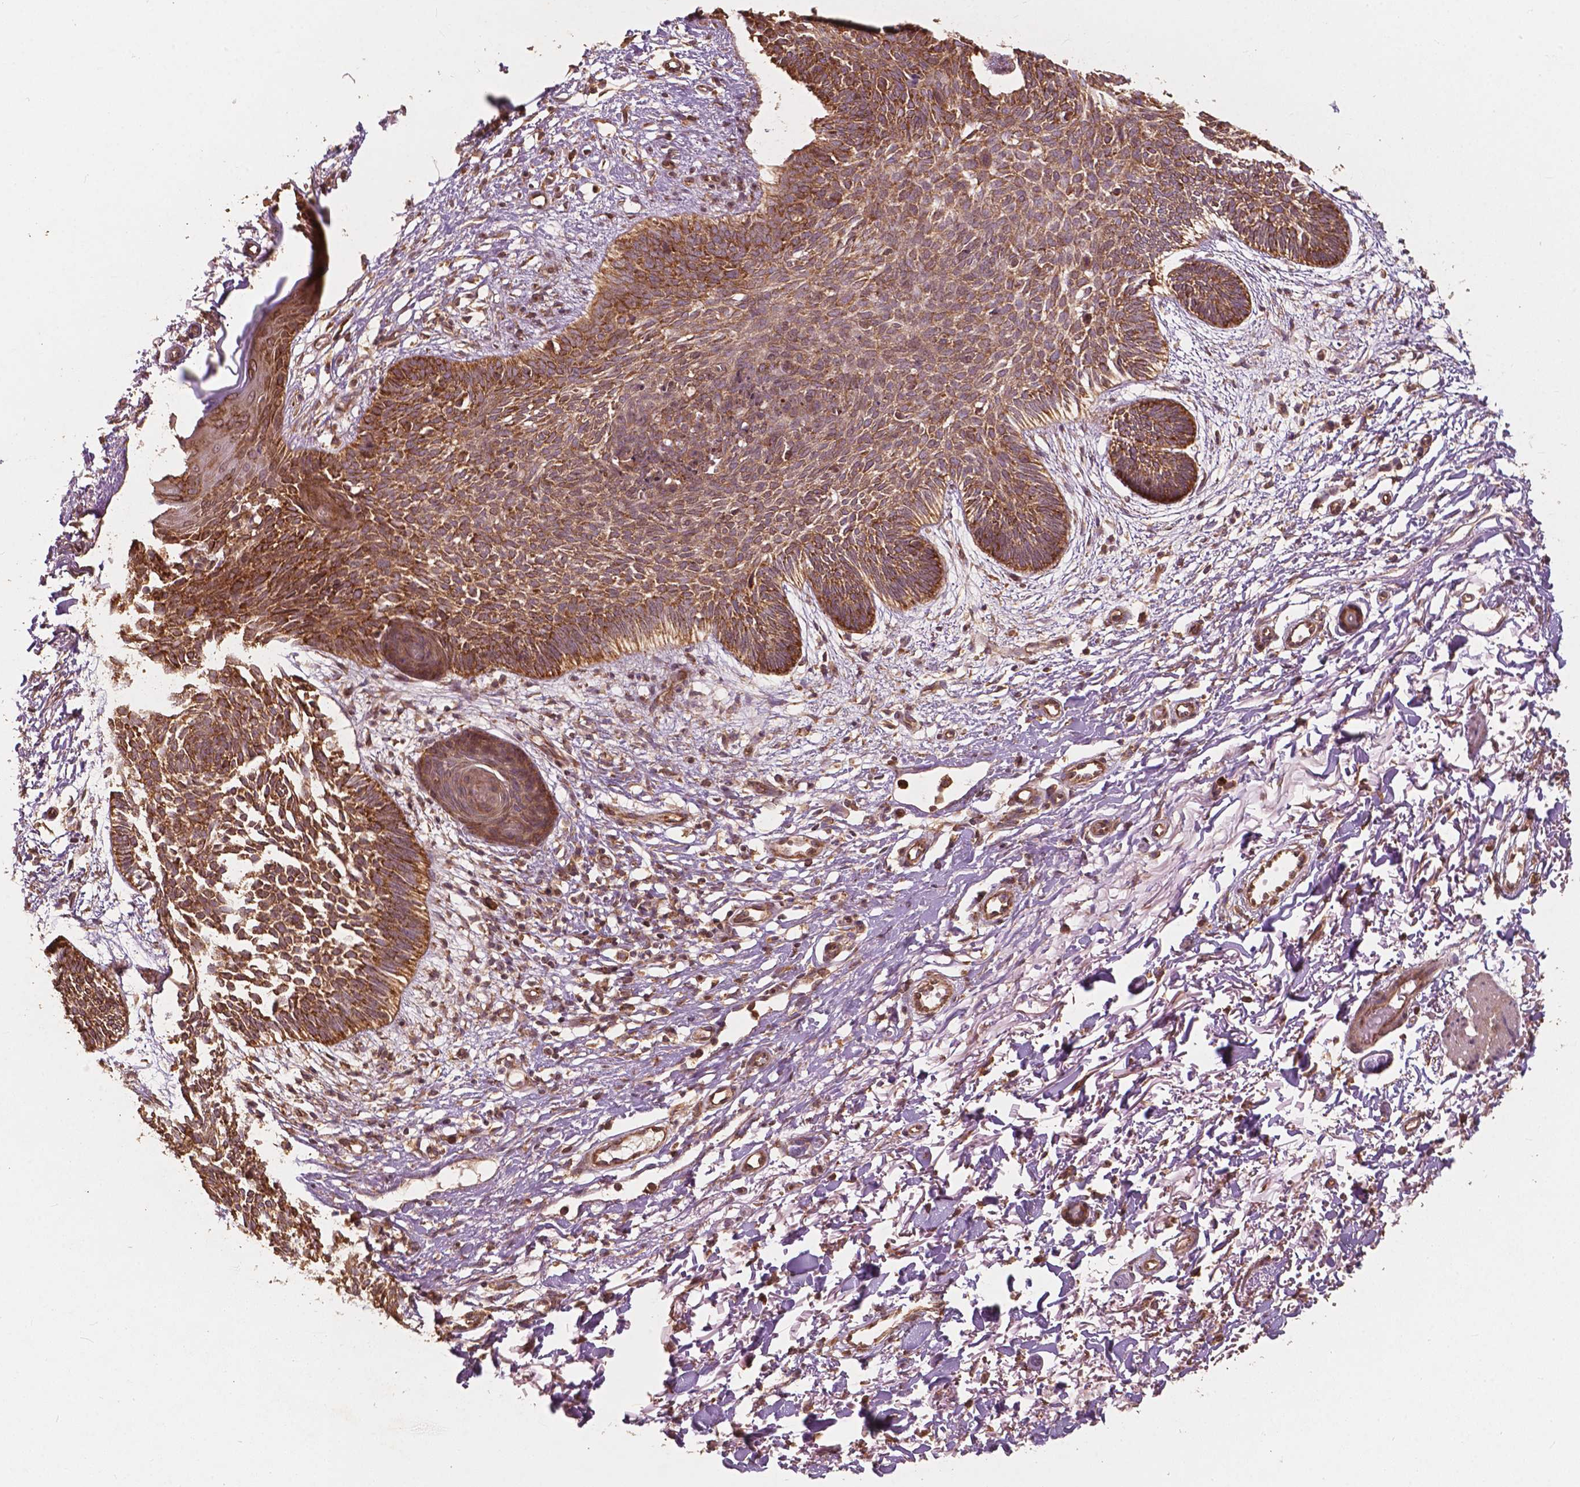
{"staining": {"intensity": "strong", "quantity": ">75%", "location": "cytoplasmic/membranous"}, "tissue": "skin cancer", "cell_type": "Tumor cells", "image_type": "cancer", "snomed": [{"axis": "morphology", "description": "Basal cell carcinoma"}, {"axis": "topography", "description": "Skin"}], "caption": "High-magnification brightfield microscopy of skin cancer (basal cell carcinoma) stained with DAB (3,3'-diaminobenzidine) (brown) and counterstained with hematoxylin (blue). tumor cells exhibit strong cytoplasmic/membranous expression is present in approximately>75% of cells. Nuclei are stained in blue.", "gene": "G3BP1", "patient": {"sex": "female", "age": 84}}